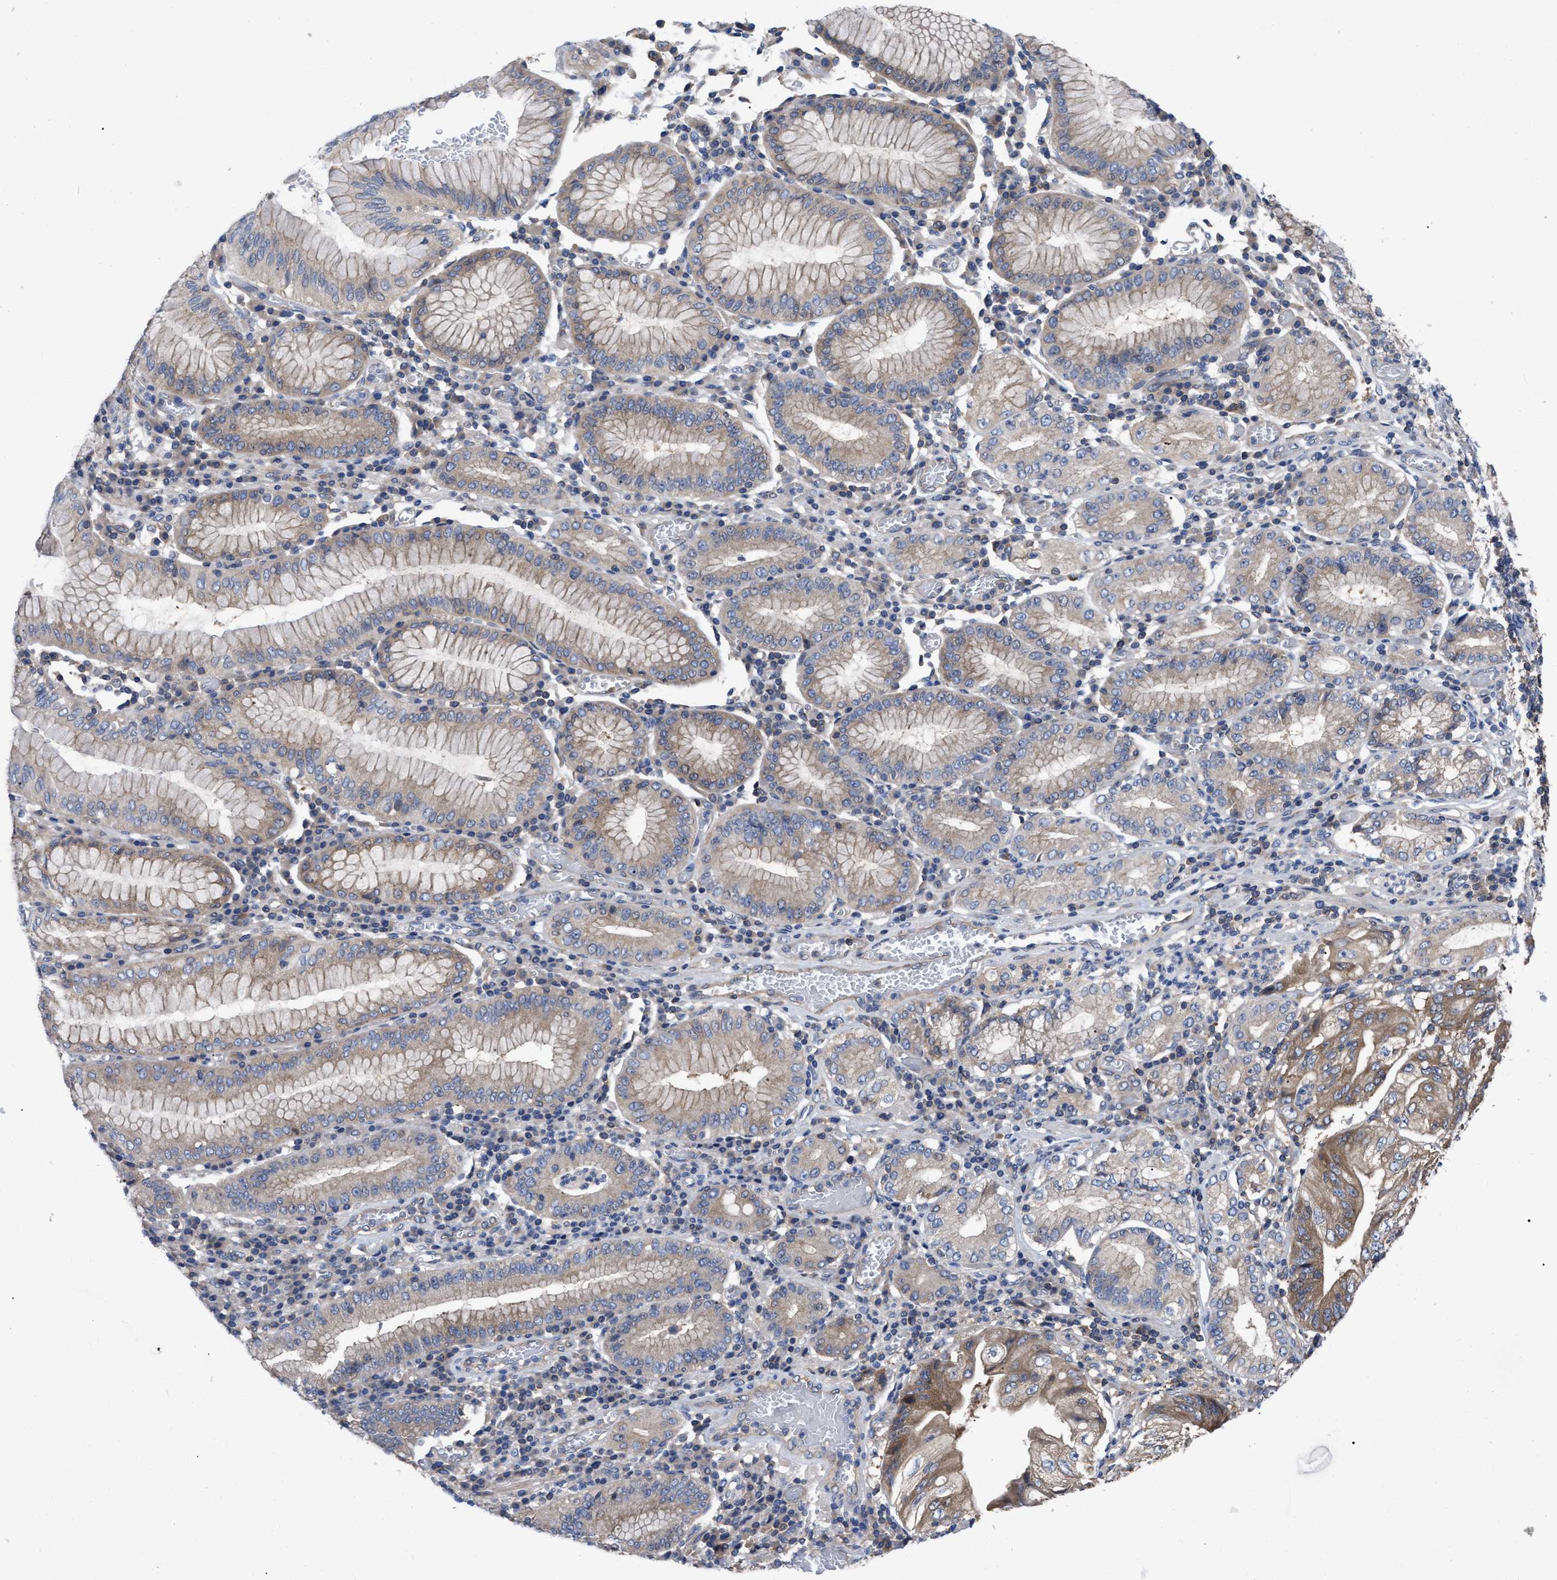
{"staining": {"intensity": "moderate", "quantity": "25%-75%", "location": "cytoplasmic/membranous"}, "tissue": "stomach cancer", "cell_type": "Tumor cells", "image_type": "cancer", "snomed": [{"axis": "morphology", "description": "Adenocarcinoma, NOS"}, {"axis": "topography", "description": "Stomach"}], "caption": "An immunohistochemistry micrograph of neoplastic tissue is shown. Protein staining in brown highlights moderate cytoplasmic/membranous positivity in stomach adenocarcinoma within tumor cells.", "gene": "RAP1GDS1", "patient": {"sex": "female", "age": 73}}